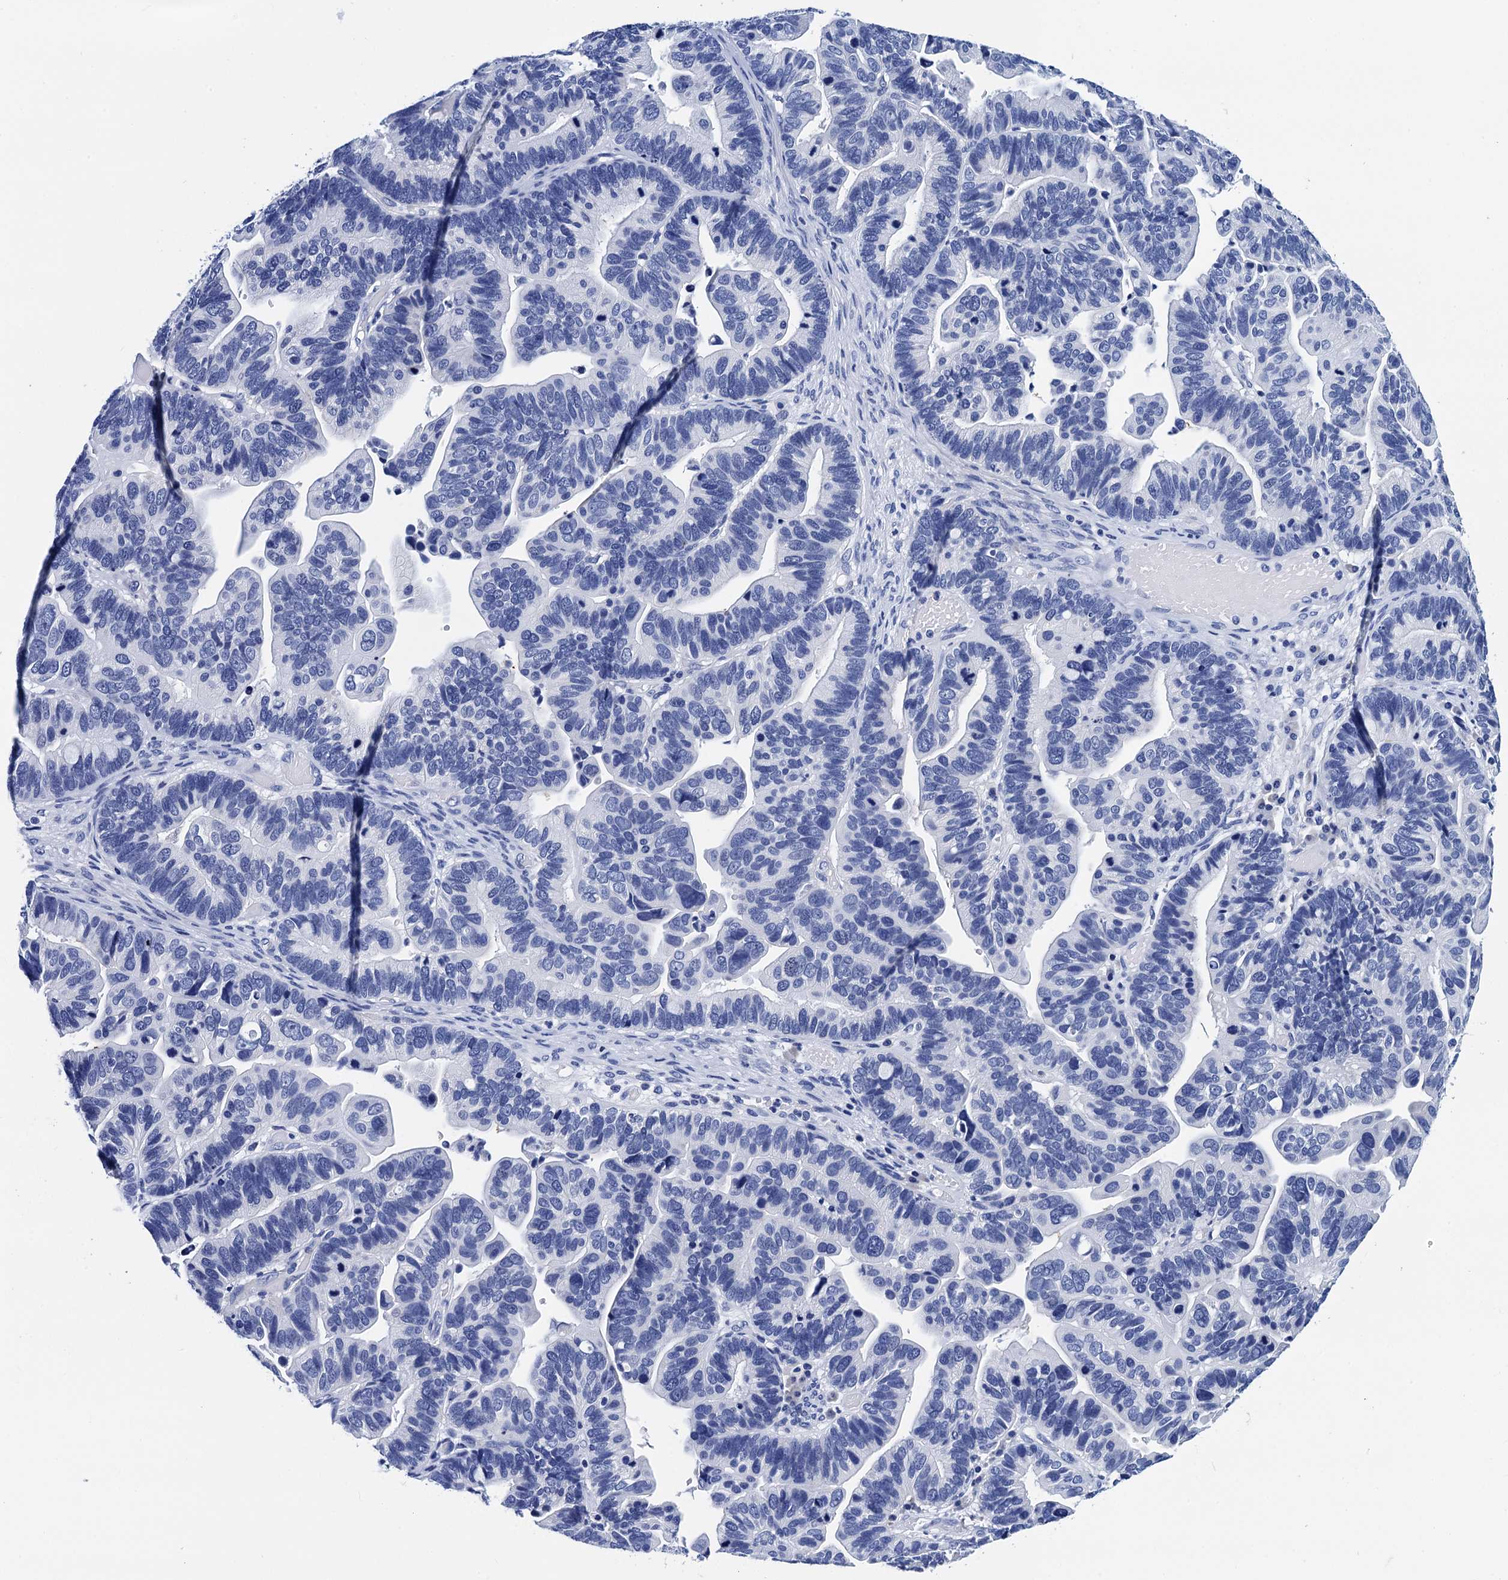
{"staining": {"intensity": "negative", "quantity": "none", "location": "none"}, "tissue": "ovarian cancer", "cell_type": "Tumor cells", "image_type": "cancer", "snomed": [{"axis": "morphology", "description": "Cystadenocarcinoma, serous, NOS"}, {"axis": "topography", "description": "Ovary"}], "caption": "IHC histopathology image of neoplastic tissue: human serous cystadenocarcinoma (ovarian) stained with DAB reveals no significant protein positivity in tumor cells.", "gene": "MYBPC3", "patient": {"sex": "female", "age": 56}}